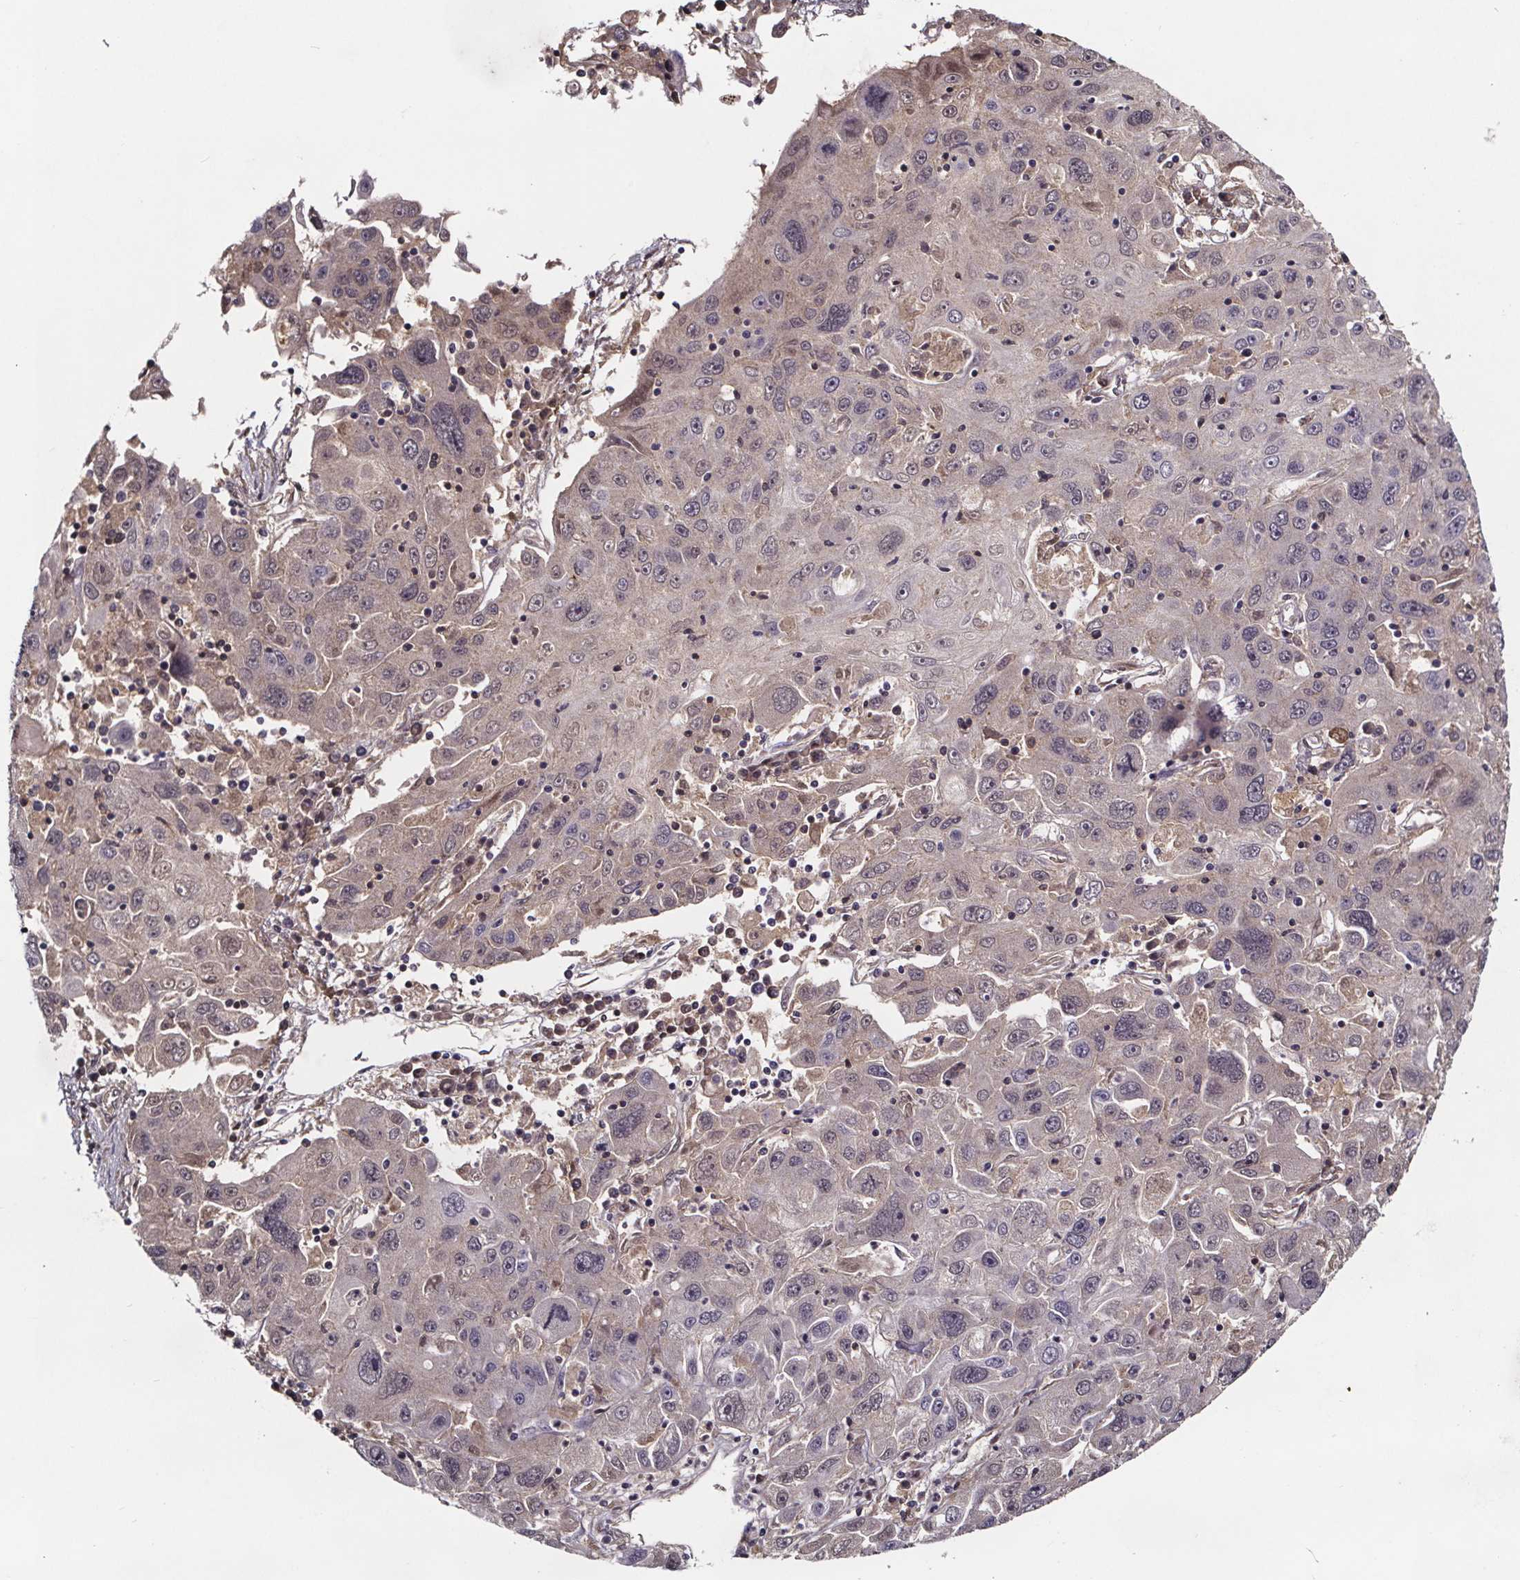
{"staining": {"intensity": "weak", "quantity": "<25%", "location": "cytoplasmic/membranous"}, "tissue": "stomach cancer", "cell_type": "Tumor cells", "image_type": "cancer", "snomed": [{"axis": "morphology", "description": "Adenocarcinoma, NOS"}, {"axis": "topography", "description": "Stomach"}], "caption": "Immunohistochemical staining of stomach cancer shows no significant expression in tumor cells.", "gene": "NPHP4", "patient": {"sex": "male", "age": 56}}